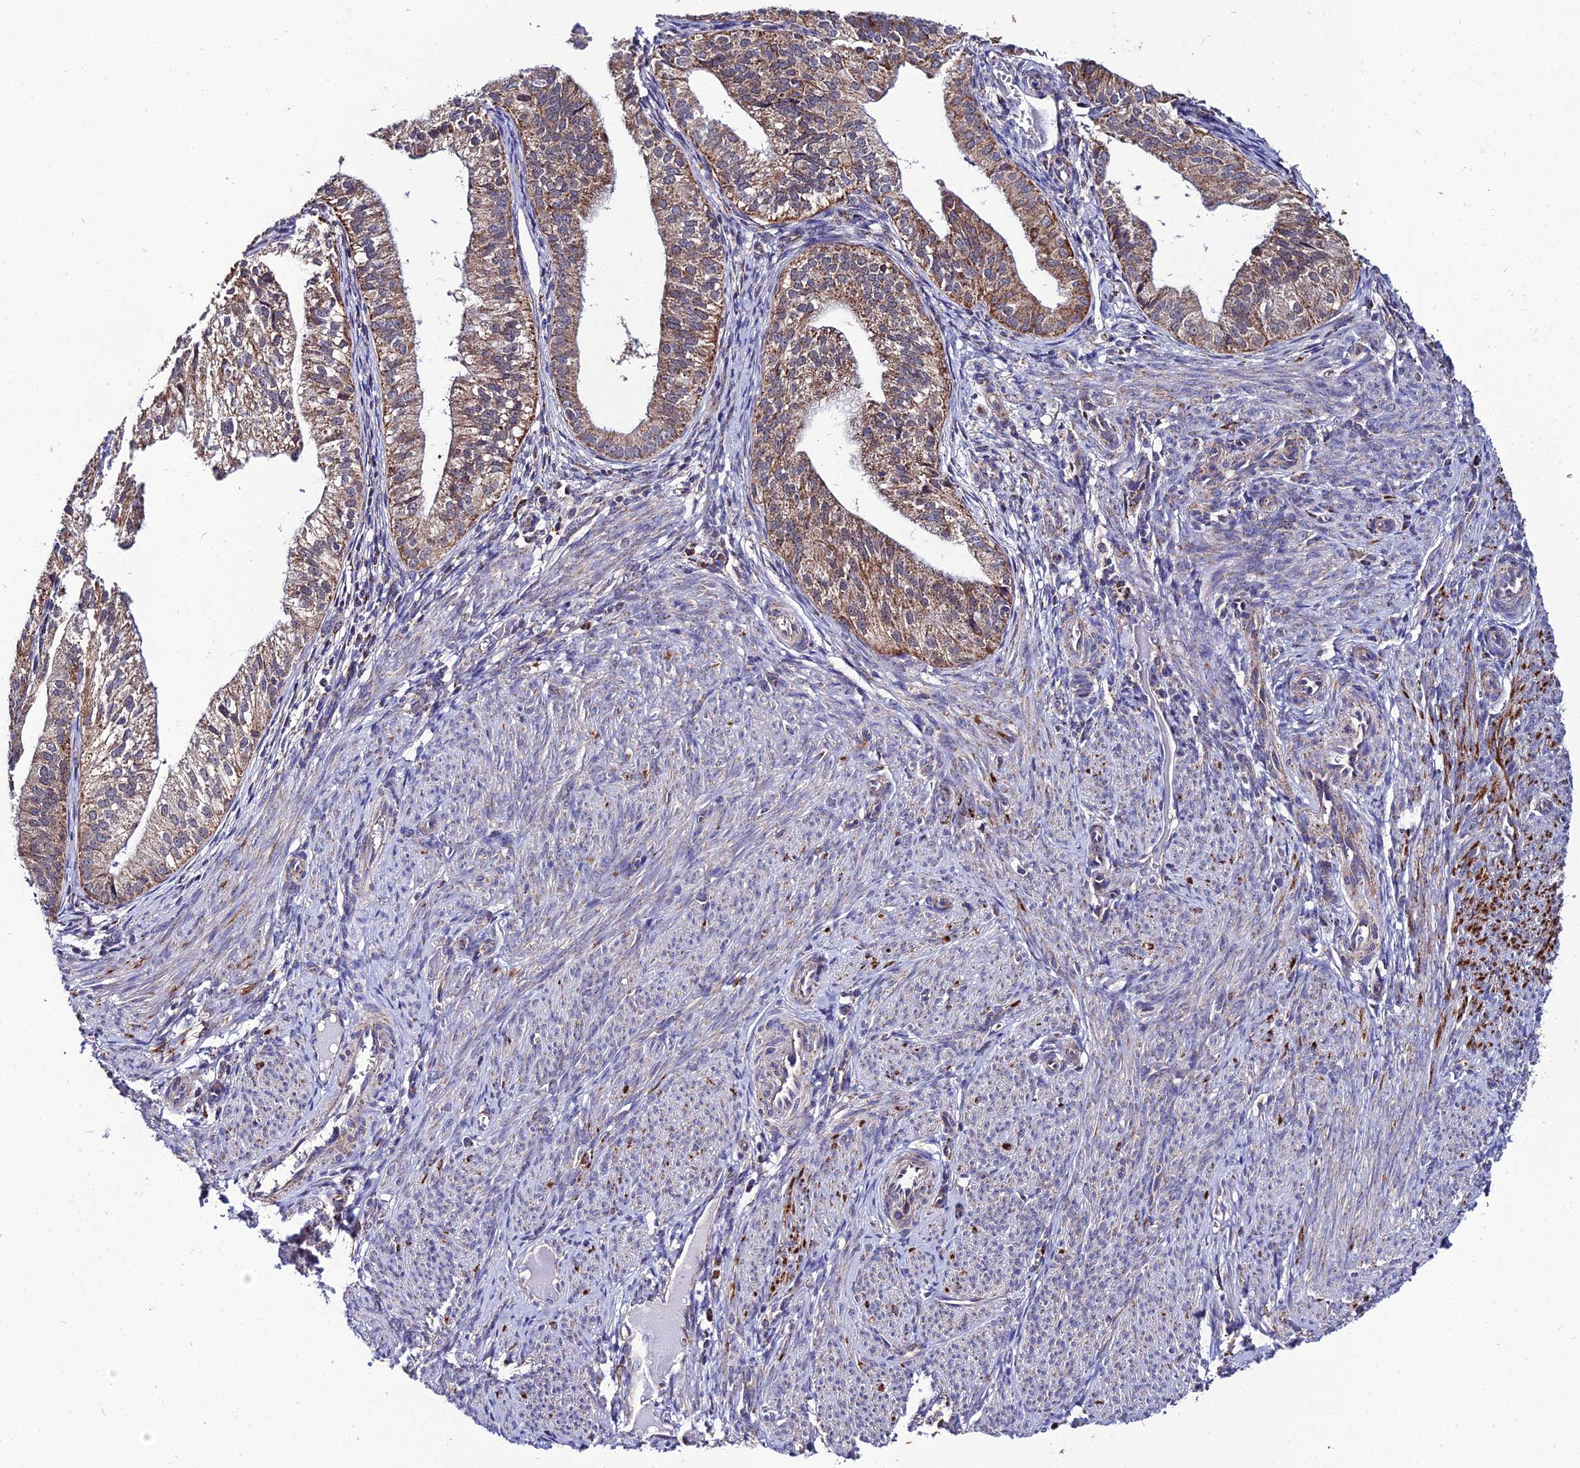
{"staining": {"intensity": "moderate", "quantity": ">75%", "location": "cytoplasmic/membranous"}, "tissue": "endometrial cancer", "cell_type": "Tumor cells", "image_type": "cancer", "snomed": [{"axis": "morphology", "description": "Adenocarcinoma, NOS"}, {"axis": "topography", "description": "Endometrium"}], "caption": "Tumor cells display moderate cytoplasmic/membranous positivity in approximately >75% of cells in adenocarcinoma (endometrial).", "gene": "PSMD2", "patient": {"sex": "female", "age": 50}}